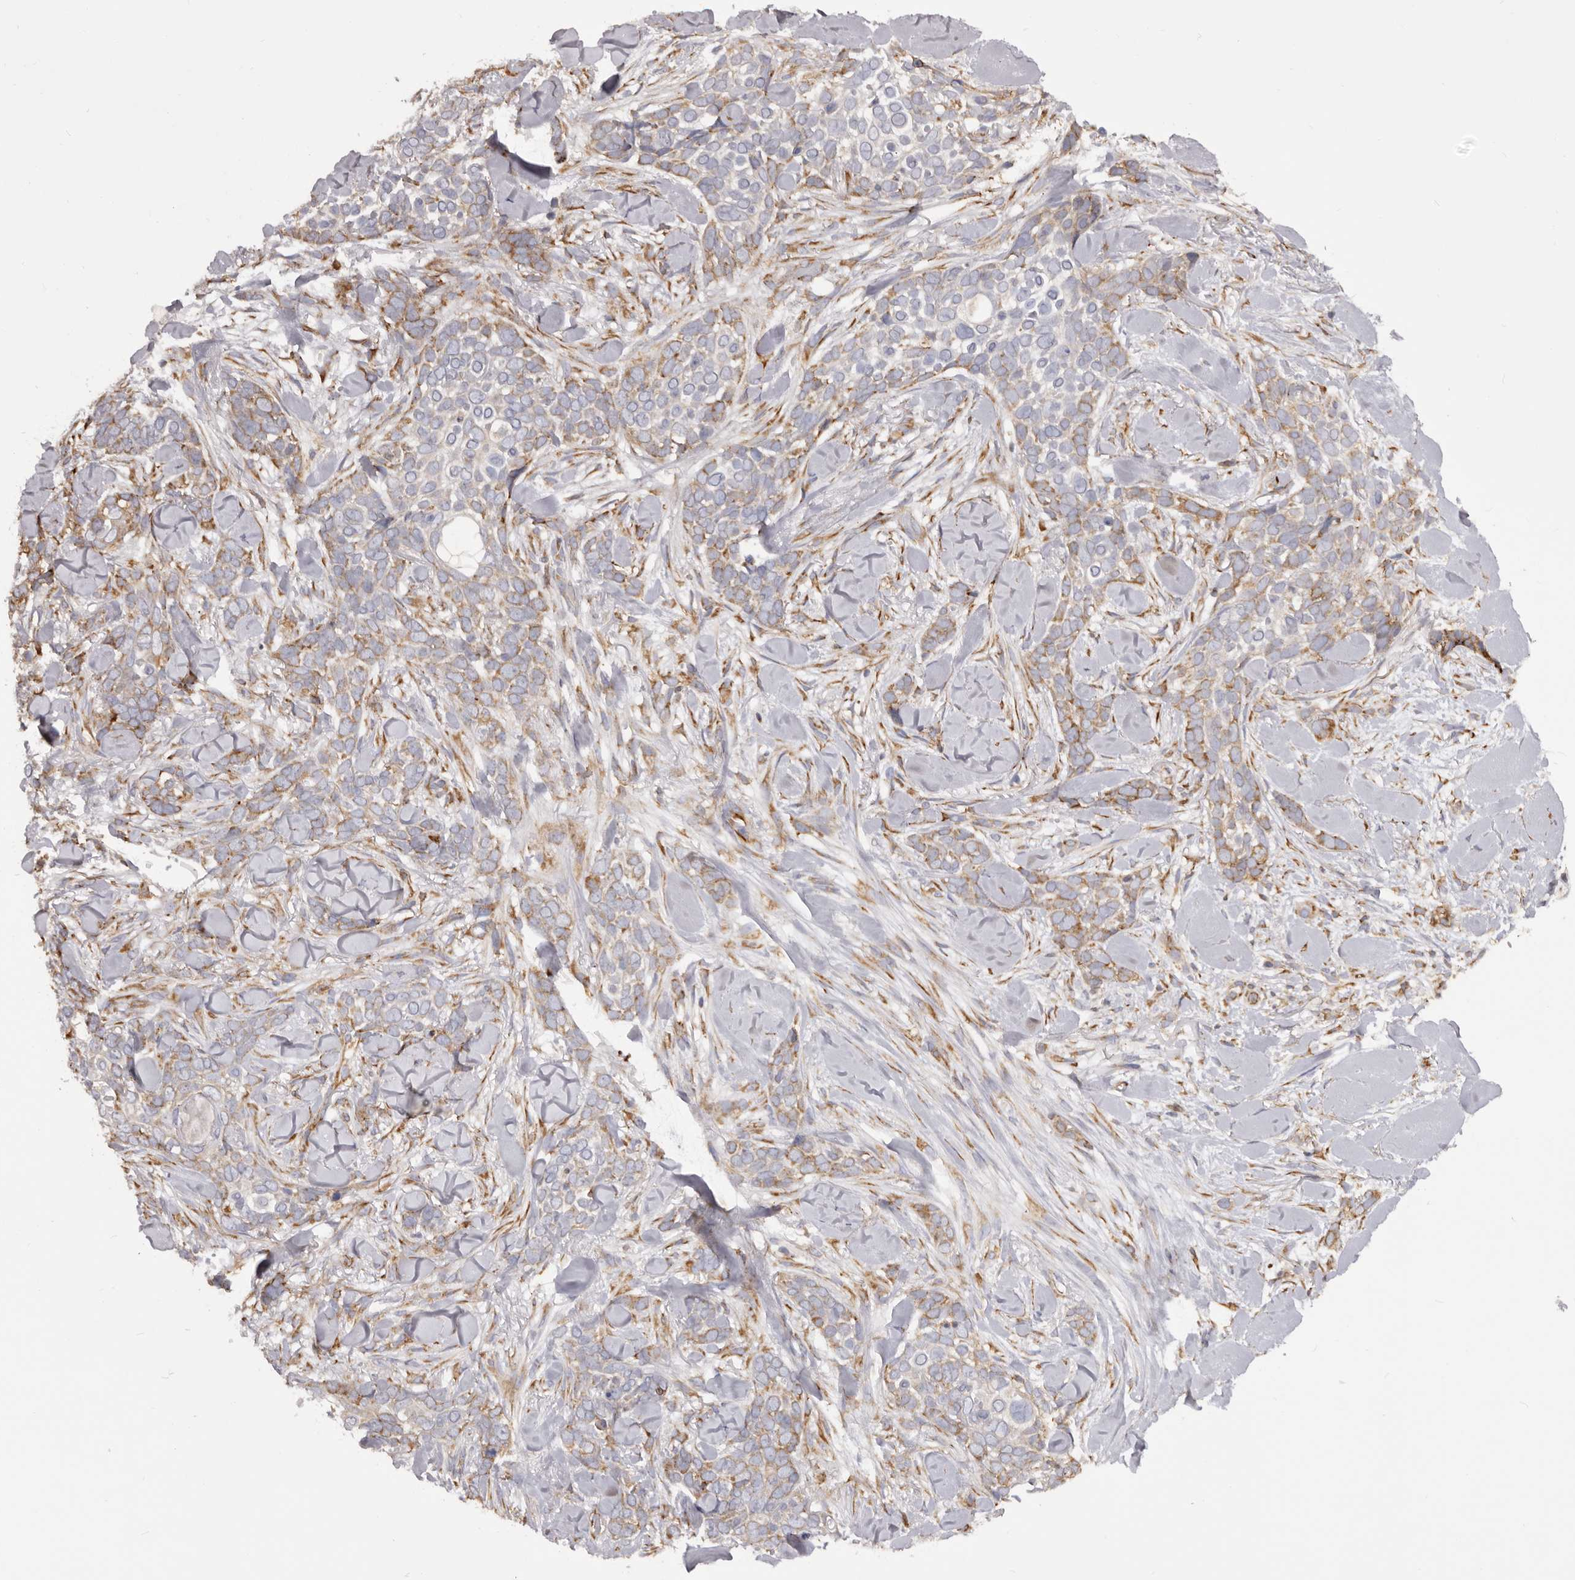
{"staining": {"intensity": "moderate", "quantity": "25%-75%", "location": "cytoplasmic/membranous"}, "tissue": "skin cancer", "cell_type": "Tumor cells", "image_type": "cancer", "snomed": [{"axis": "morphology", "description": "Basal cell carcinoma"}, {"axis": "topography", "description": "Skin"}], "caption": "IHC micrograph of neoplastic tissue: human basal cell carcinoma (skin) stained using IHC shows medium levels of moderate protein expression localized specifically in the cytoplasmic/membranous of tumor cells, appearing as a cytoplasmic/membranous brown color.", "gene": "QRSL1", "patient": {"sex": "female", "age": 82}}